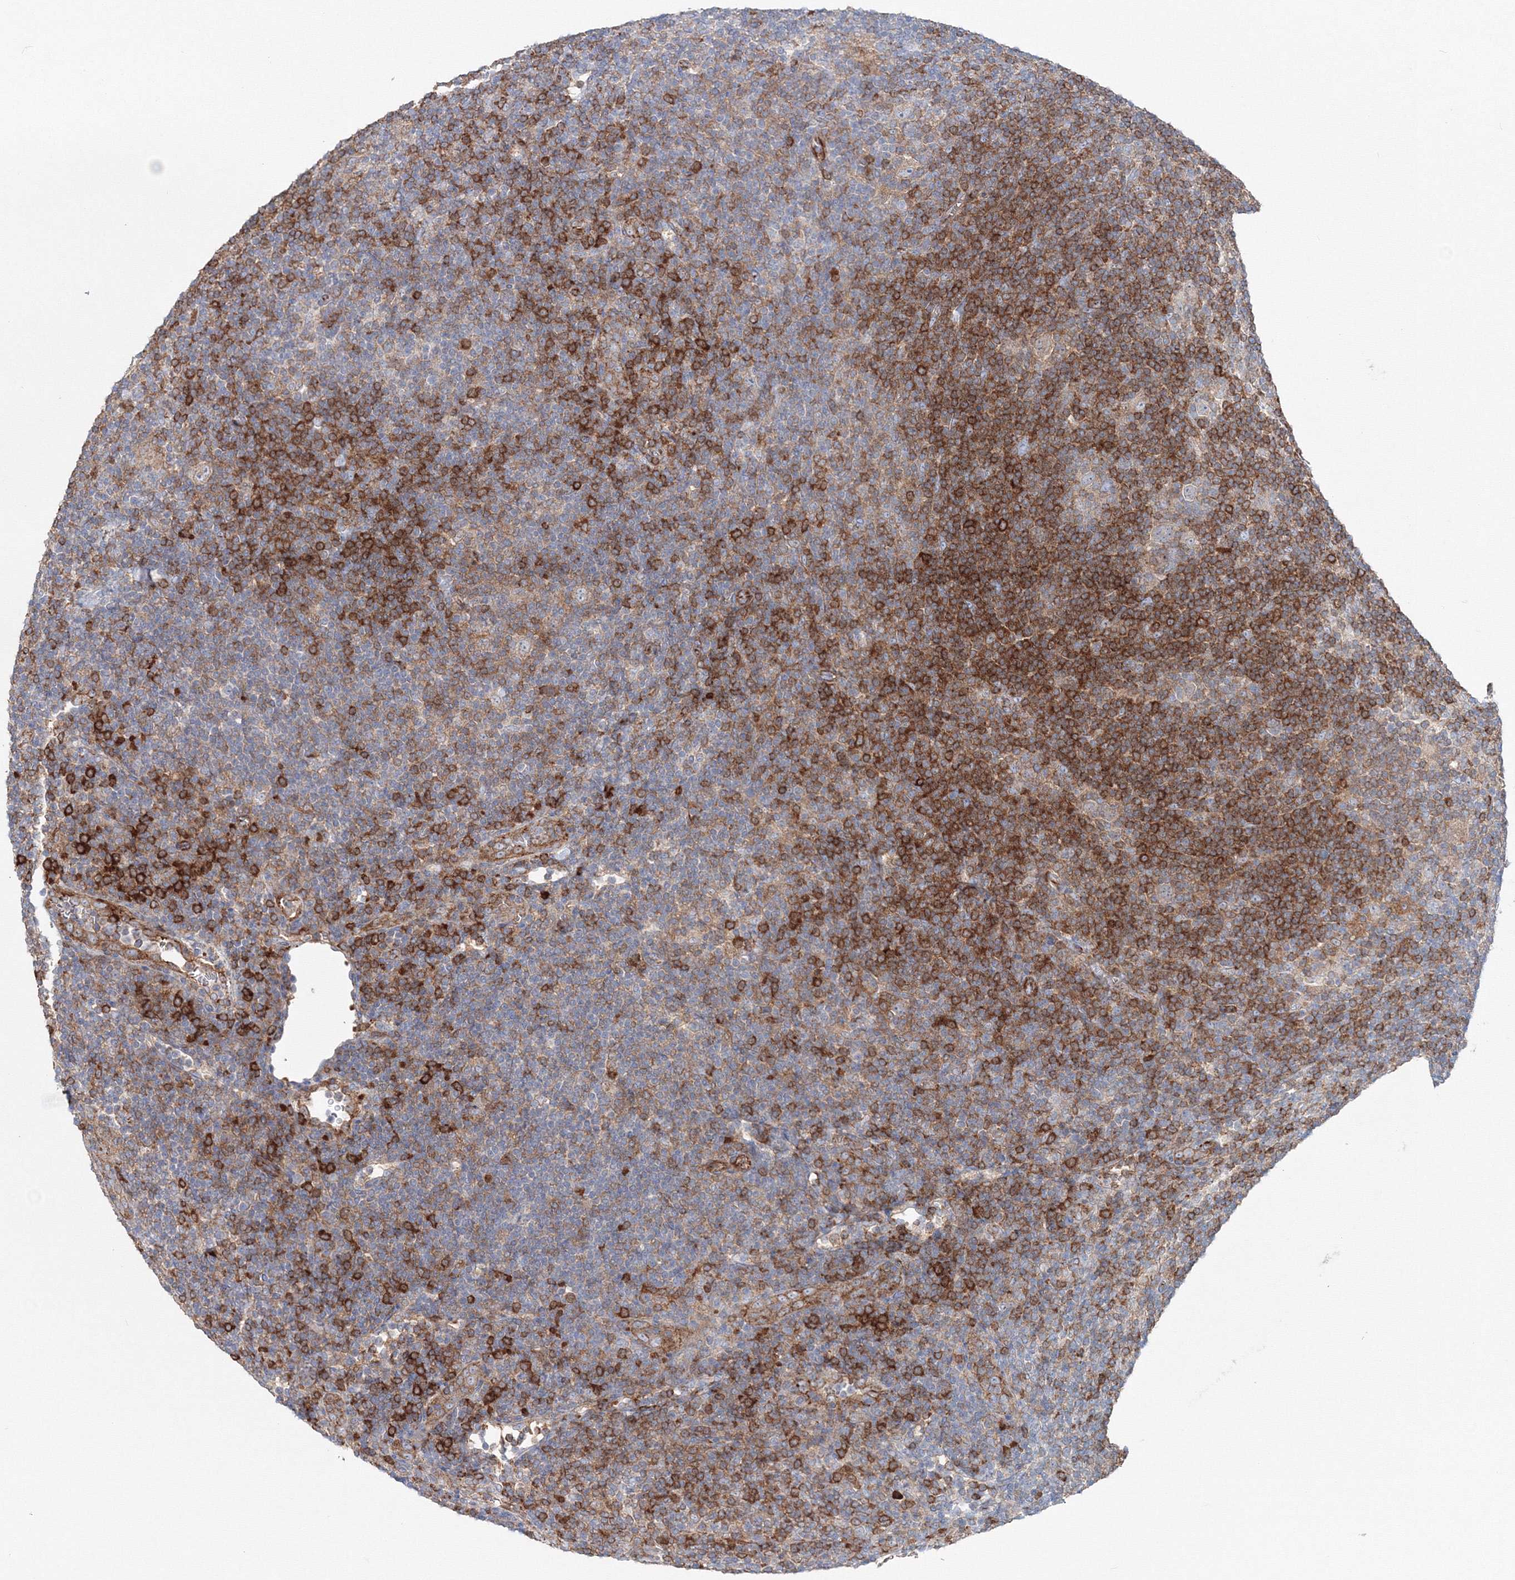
{"staining": {"intensity": "negative", "quantity": "none", "location": "none"}, "tissue": "lymphoma", "cell_type": "Tumor cells", "image_type": "cancer", "snomed": [{"axis": "morphology", "description": "Hodgkin's disease, NOS"}, {"axis": "topography", "description": "Lymph node"}], "caption": "This photomicrograph is of Hodgkin's disease stained with immunohistochemistry (IHC) to label a protein in brown with the nuclei are counter-stained blue. There is no staining in tumor cells.", "gene": "GGA2", "patient": {"sex": "female", "age": 57}}